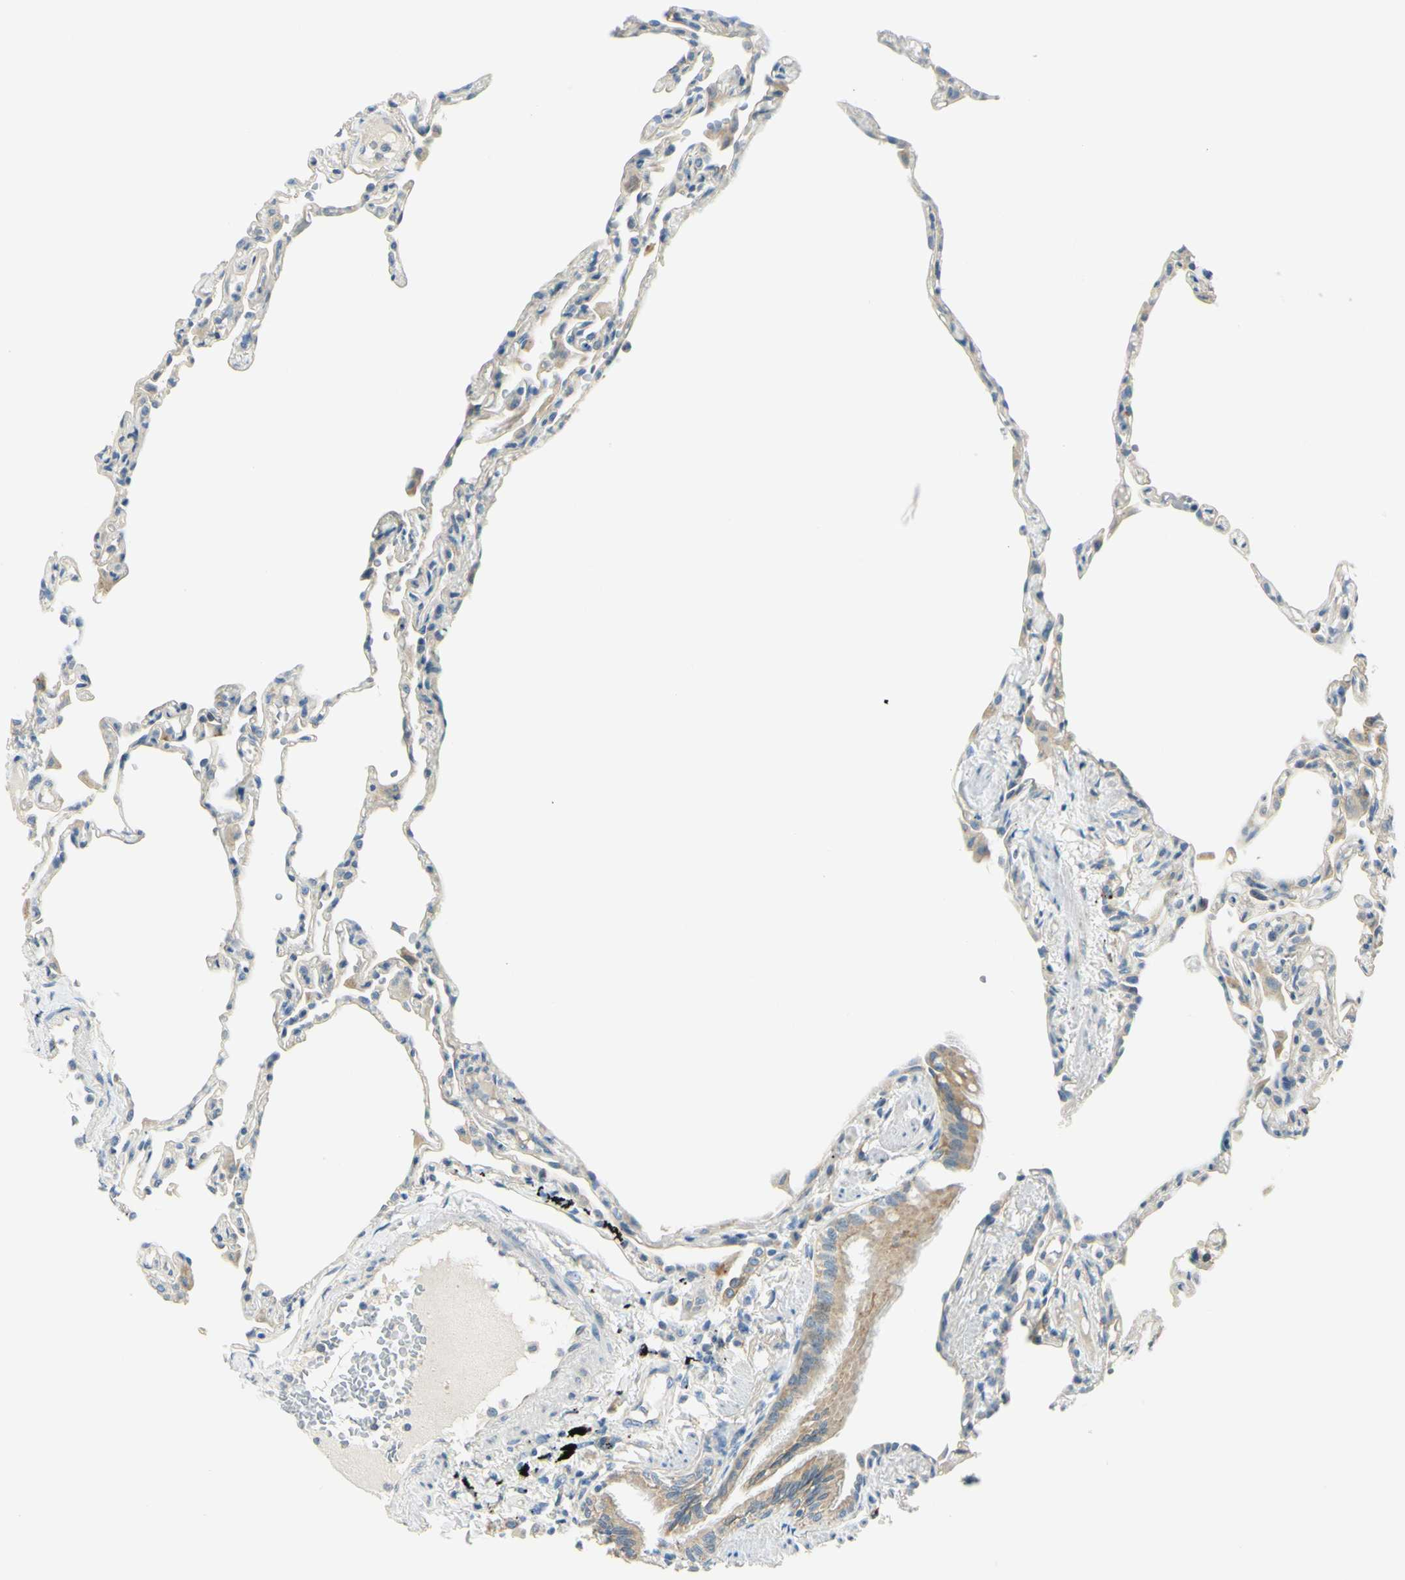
{"staining": {"intensity": "negative", "quantity": "none", "location": "none"}, "tissue": "lung", "cell_type": "Alveolar cells", "image_type": "normal", "snomed": [{"axis": "morphology", "description": "Normal tissue, NOS"}, {"axis": "topography", "description": "Lung"}], "caption": "Alveolar cells show no significant protein expression in unremarkable lung. (Brightfield microscopy of DAB (3,3'-diaminobenzidine) immunohistochemistry (IHC) at high magnification).", "gene": "LAMA3", "patient": {"sex": "female", "age": 49}}